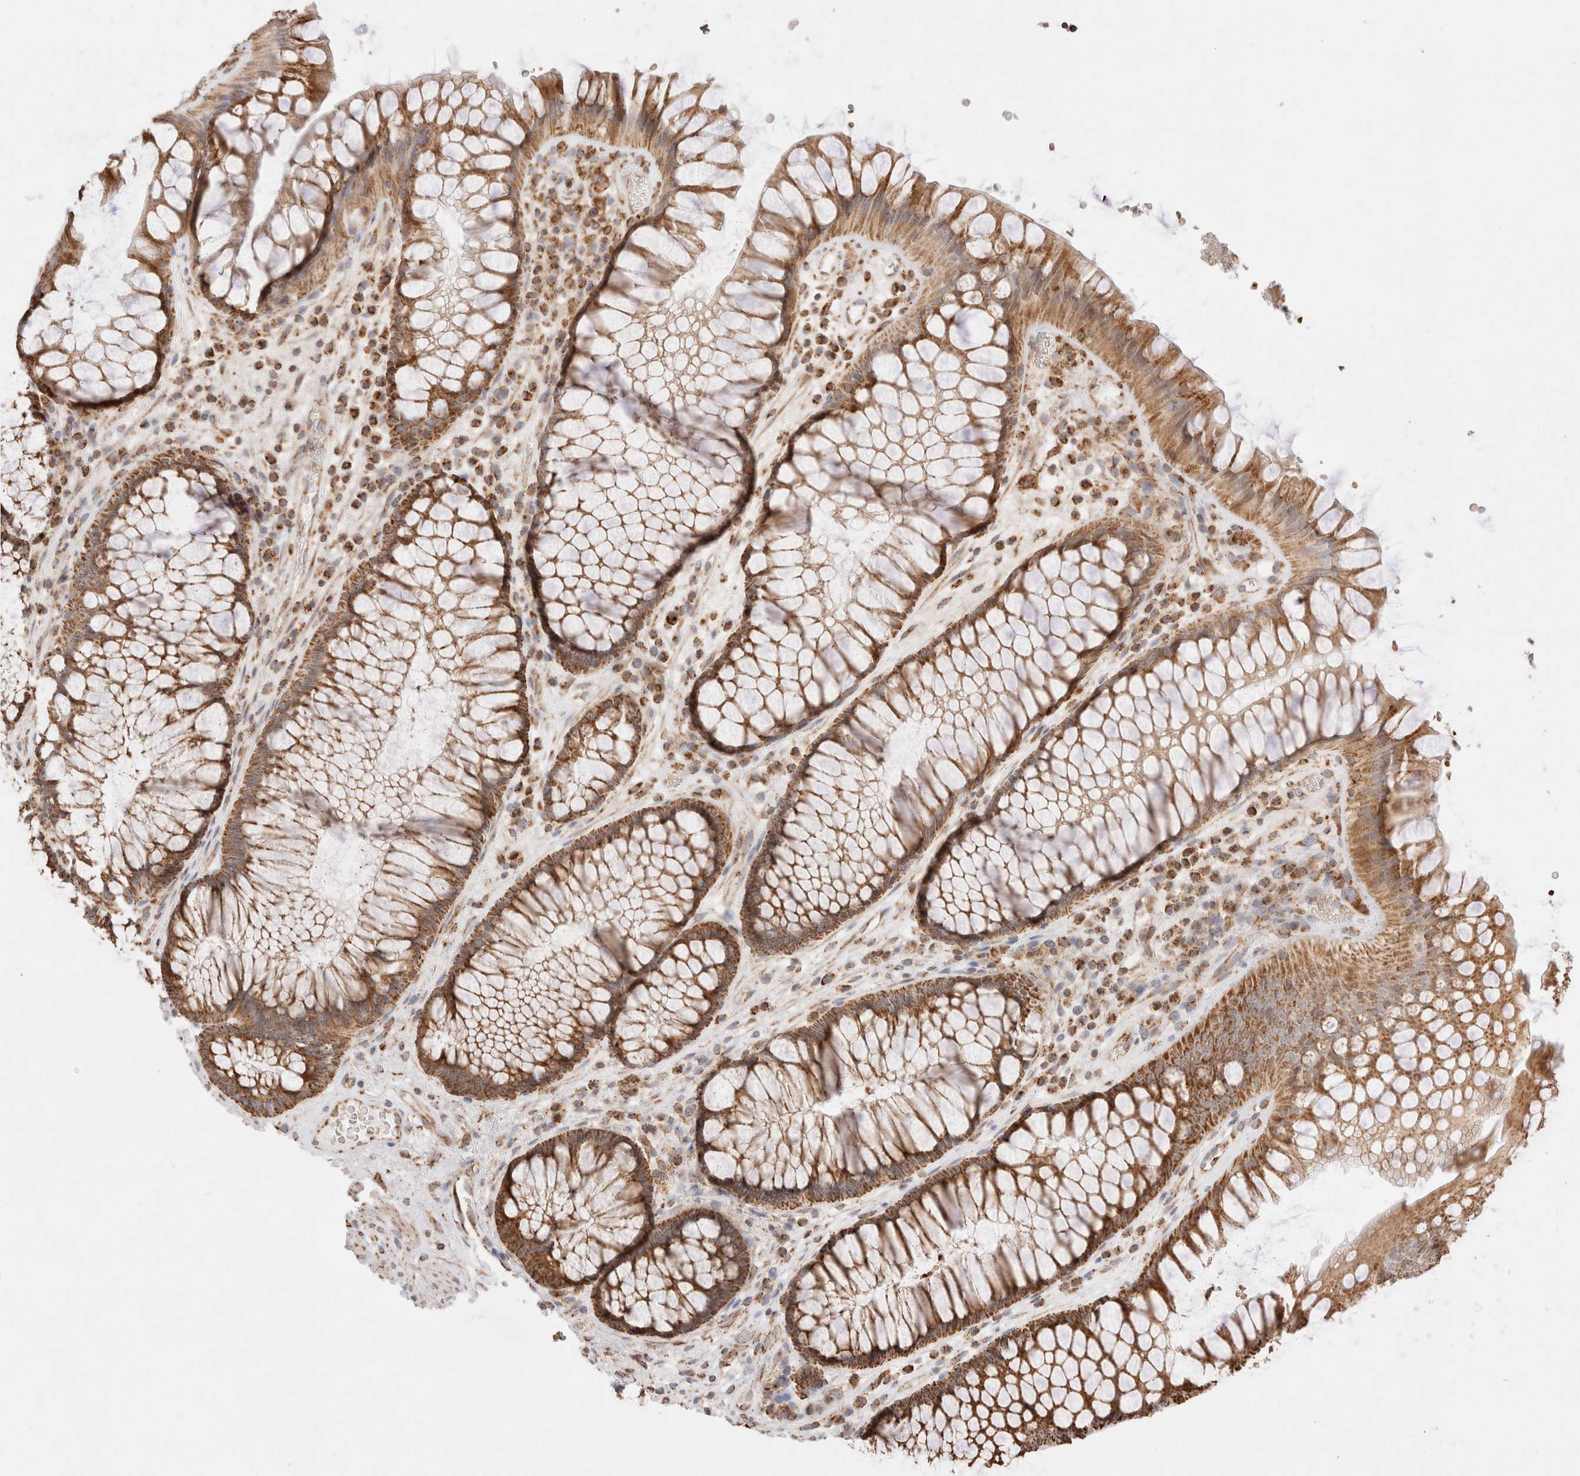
{"staining": {"intensity": "moderate", "quantity": ">75%", "location": "cytoplasmic/membranous"}, "tissue": "rectum", "cell_type": "Glandular cells", "image_type": "normal", "snomed": [{"axis": "morphology", "description": "Normal tissue, NOS"}, {"axis": "topography", "description": "Rectum"}], "caption": "A photomicrograph showing moderate cytoplasmic/membranous expression in about >75% of glandular cells in normal rectum, as visualized by brown immunohistochemical staining.", "gene": "TMPPE", "patient": {"sex": "male", "age": 51}}